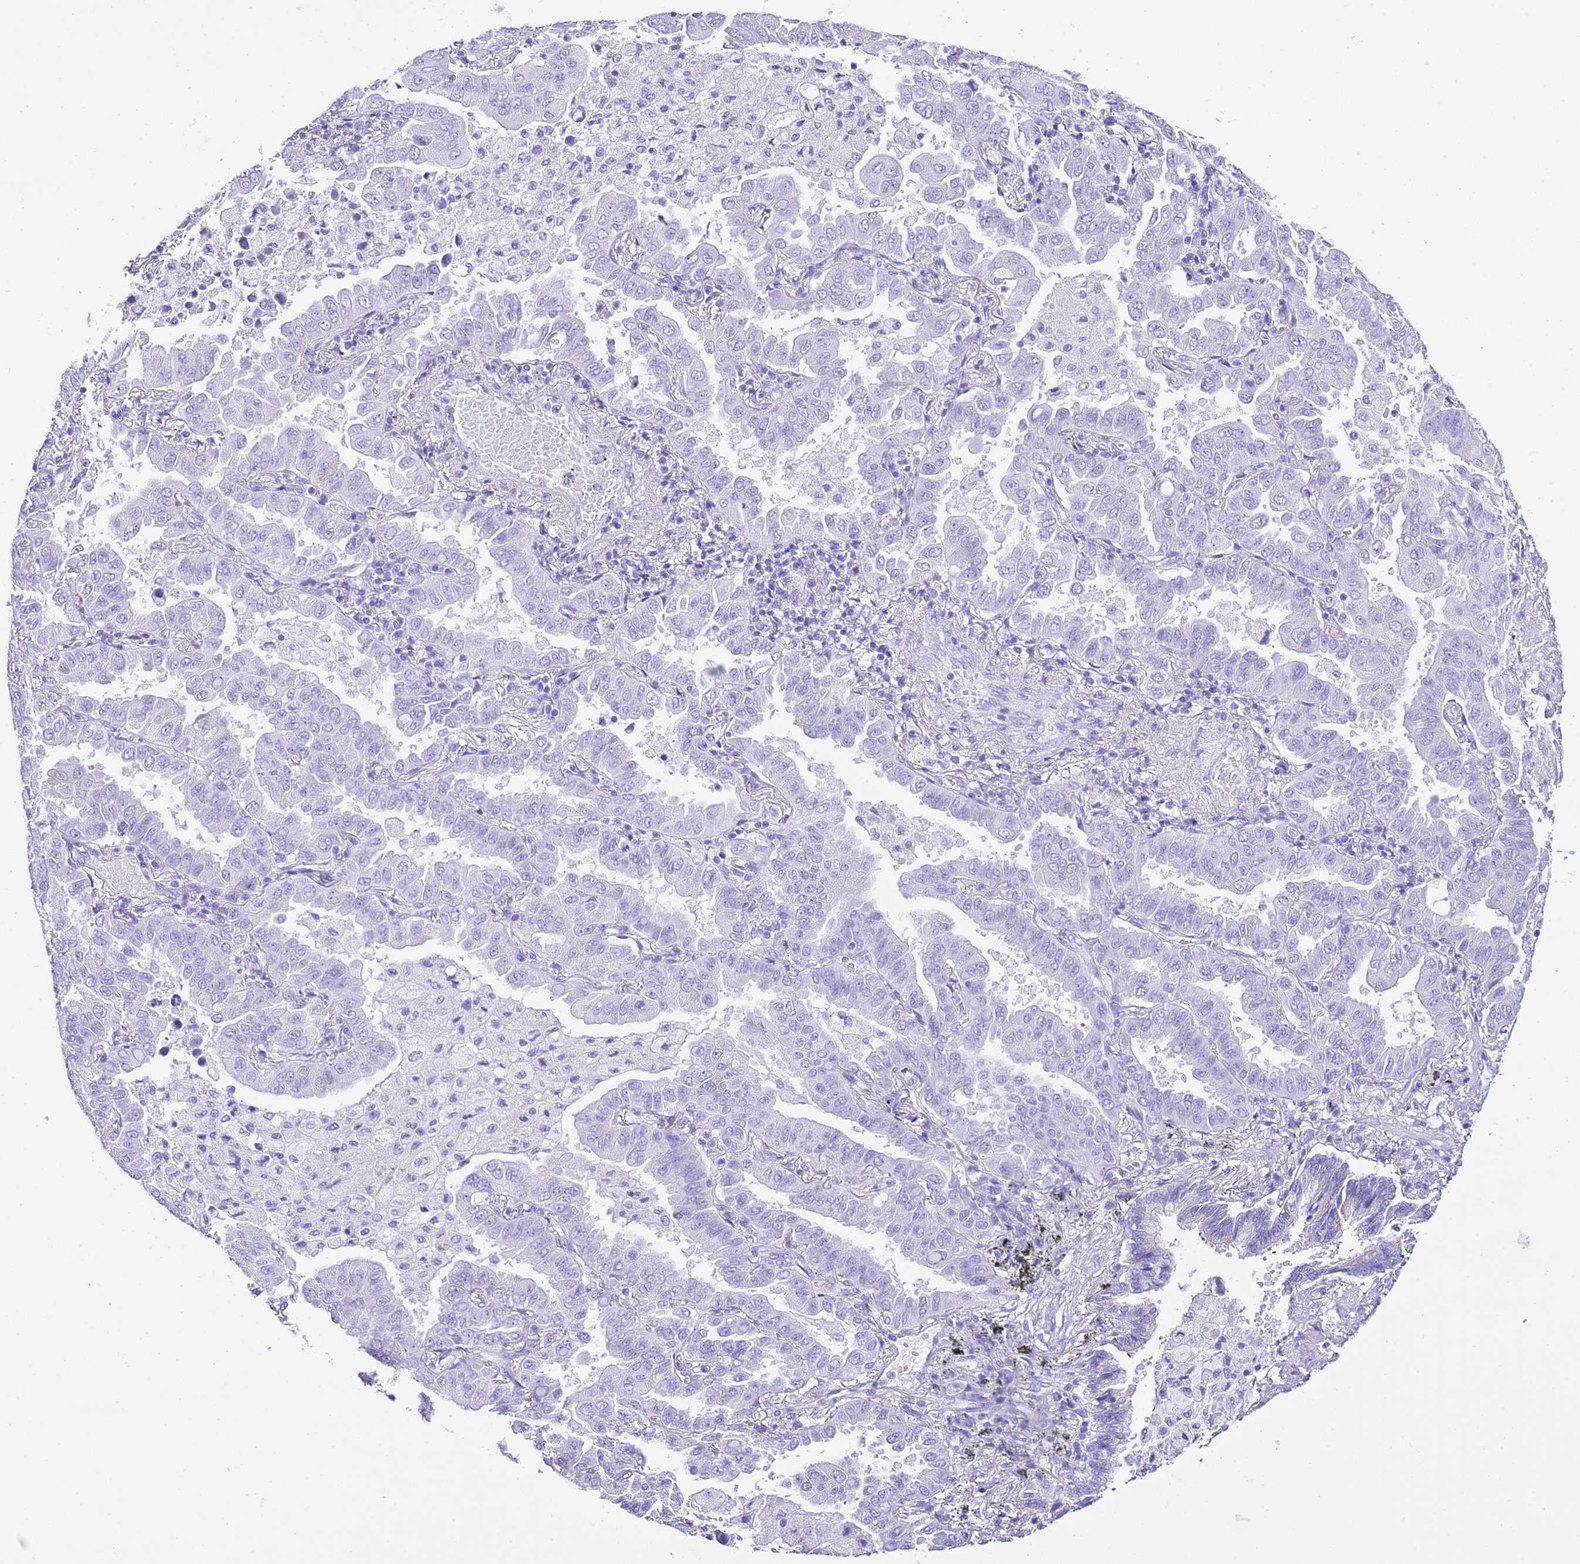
{"staining": {"intensity": "negative", "quantity": "none", "location": "none"}, "tissue": "lung cancer", "cell_type": "Tumor cells", "image_type": "cancer", "snomed": [{"axis": "morphology", "description": "Adenocarcinoma, NOS"}, {"axis": "topography", "description": "Lung"}], "caption": "There is no significant expression in tumor cells of lung cancer.", "gene": "KCNC1", "patient": {"sex": "male", "age": 64}}